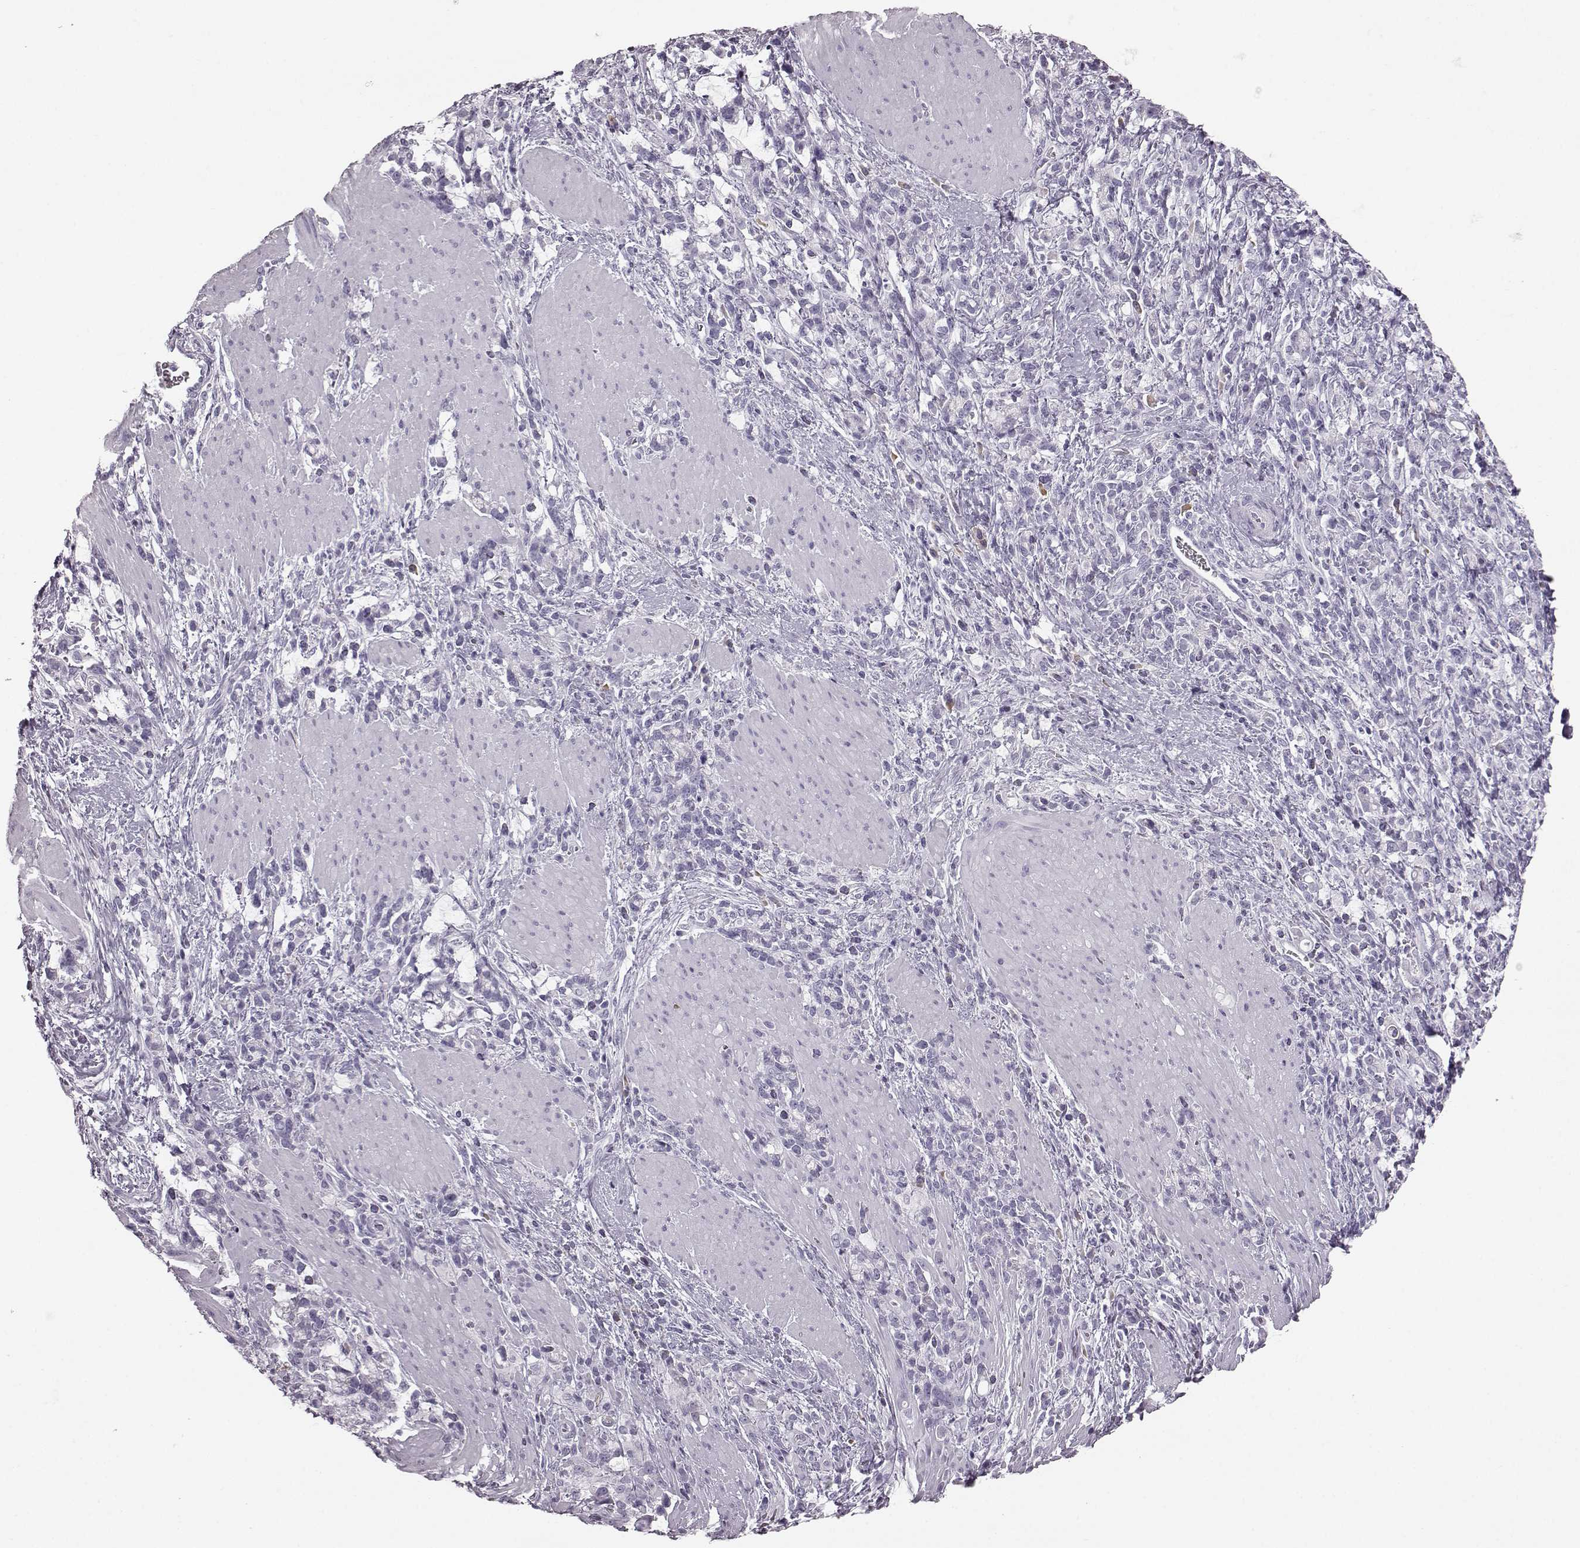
{"staining": {"intensity": "negative", "quantity": "none", "location": "none"}, "tissue": "stomach cancer", "cell_type": "Tumor cells", "image_type": "cancer", "snomed": [{"axis": "morphology", "description": "Adenocarcinoma, NOS"}, {"axis": "topography", "description": "Stomach"}], "caption": "Adenocarcinoma (stomach) was stained to show a protein in brown. There is no significant staining in tumor cells. (DAB immunohistochemistry with hematoxylin counter stain).", "gene": "JSRP1", "patient": {"sex": "female", "age": 57}}